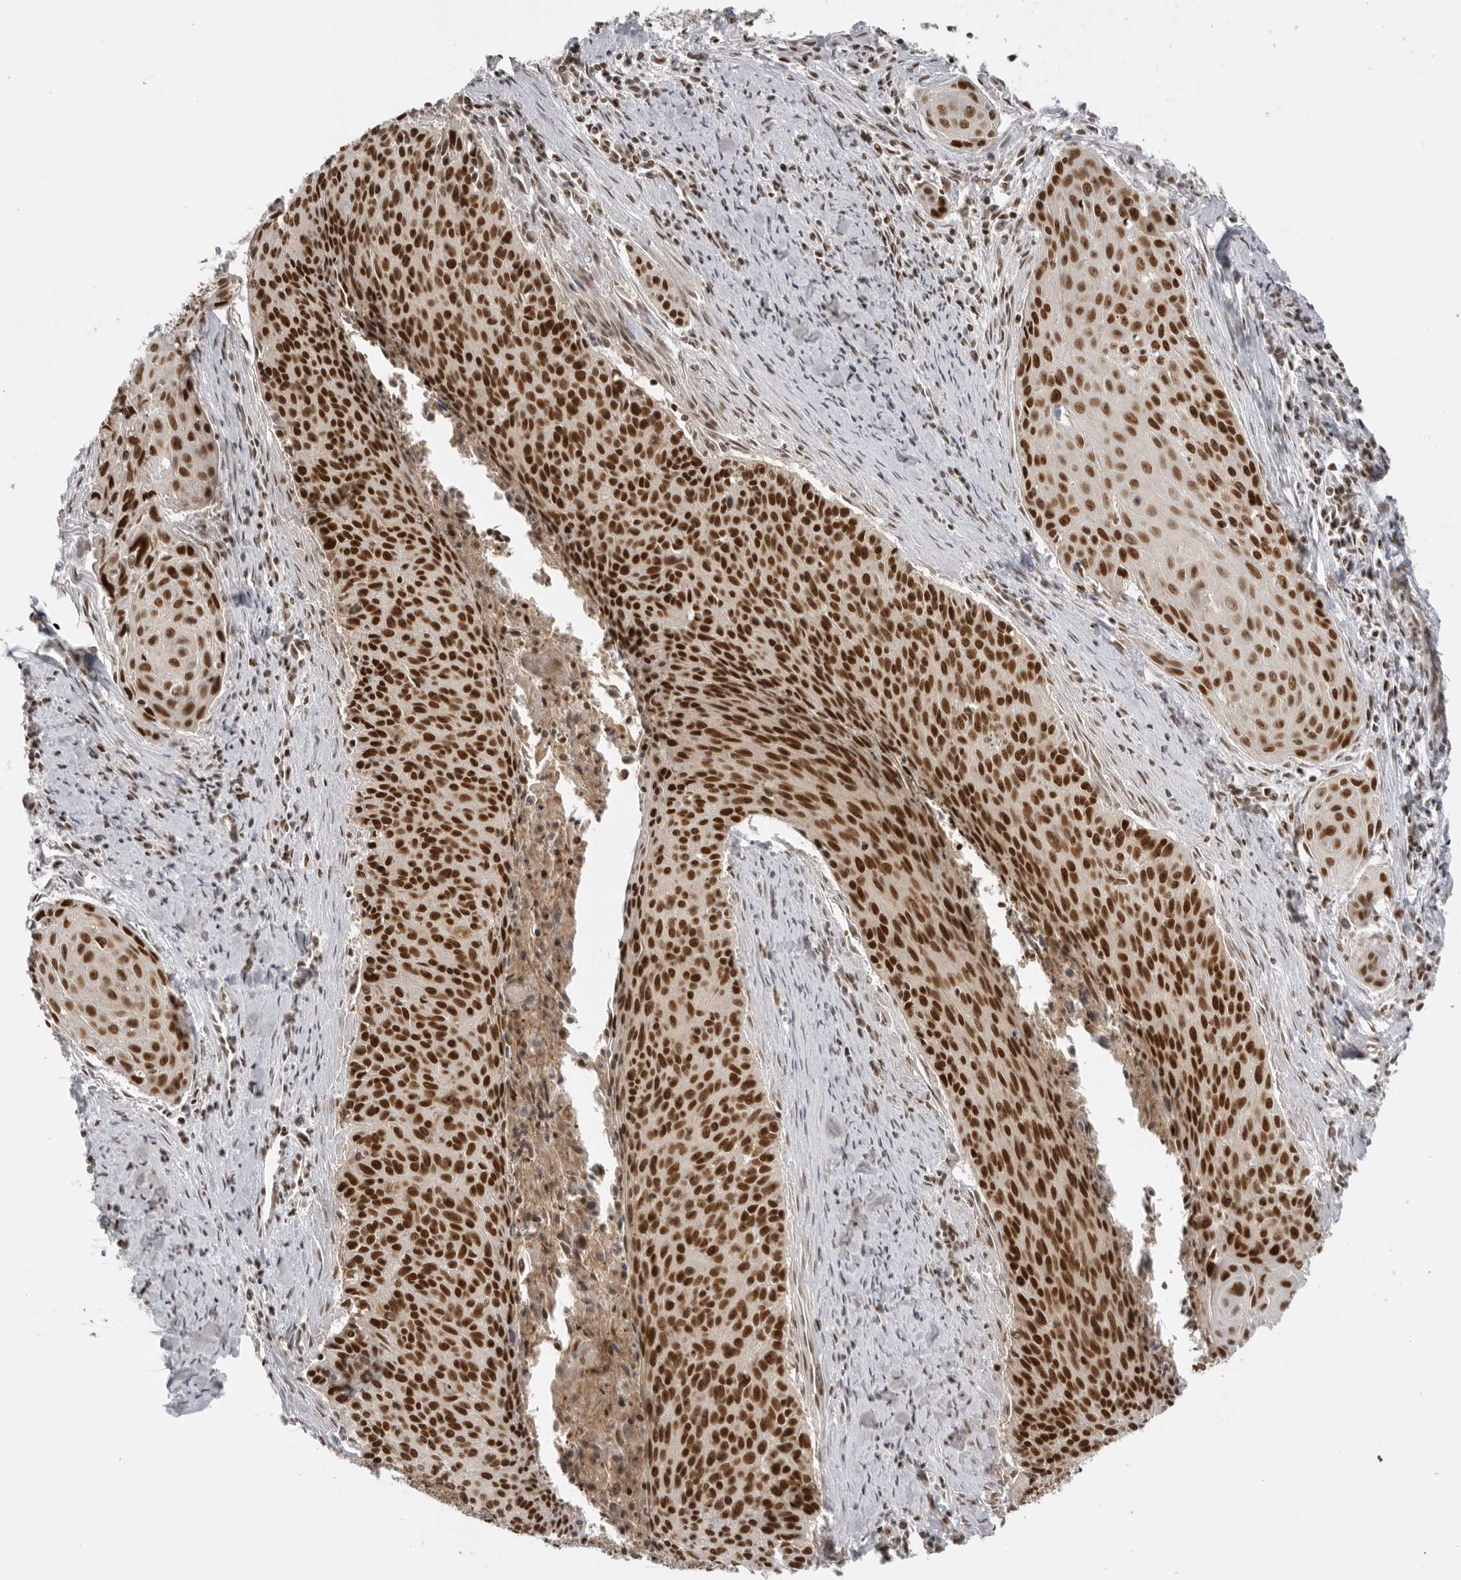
{"staining": {"intensity": "strong", "quantity": ">75%", "location": "nuclear"}, "tissue": "cervical cancer", "cell_type": "Tumor cells", "image_type": "cancer", "snomed": [{"axis": "morphology", "description": "Squamous cell carcinoma, NOS"}, {"axis": "topography", "description": "Cervix"}], "caption": "Immunohistochemical staining of cervical cancer exhibits high levels of strong nuclear staining in approximately >75% of tumor cells.", "gene": "RPA2", "patient": {"sex": "female", "age": 55}}